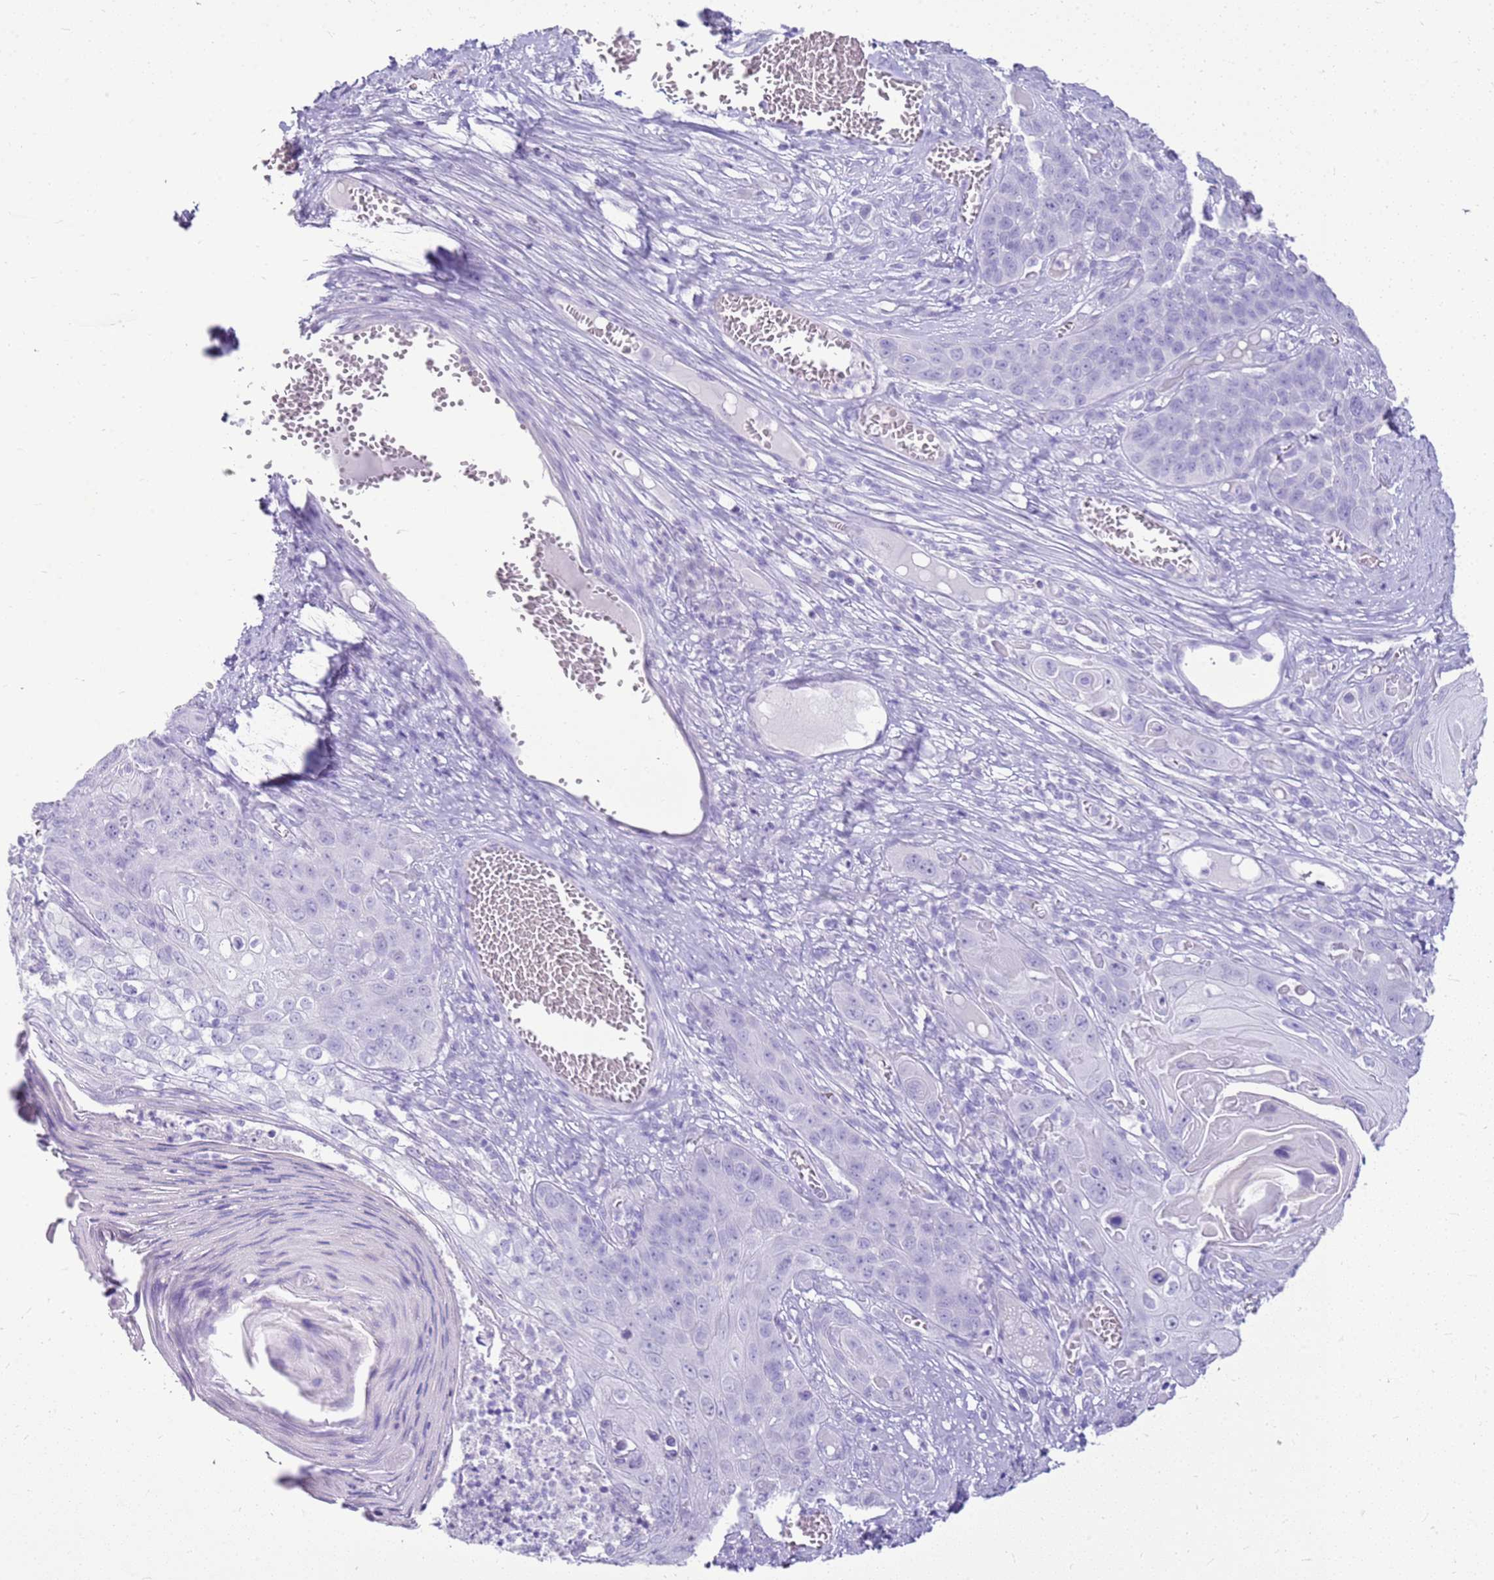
{"staining": {"intensity": "negative", "quantity": "none", "location": "none"}, "tissue": "skin cancer", "cell_type": "Tumor cells", "image_type": "cancer", "snomed": [{"axis": "morphology", "description": "Squamous cell carcinoma, NOS"}, {"axis": "topography", "description": "Skin"}], "caption": "Skin squamous cell carcinoma was stained to show a protein in brown. There is no significant expression in tumor cells.", "gene": "CA8", "patient": {"sex": "male", "age": 55}}